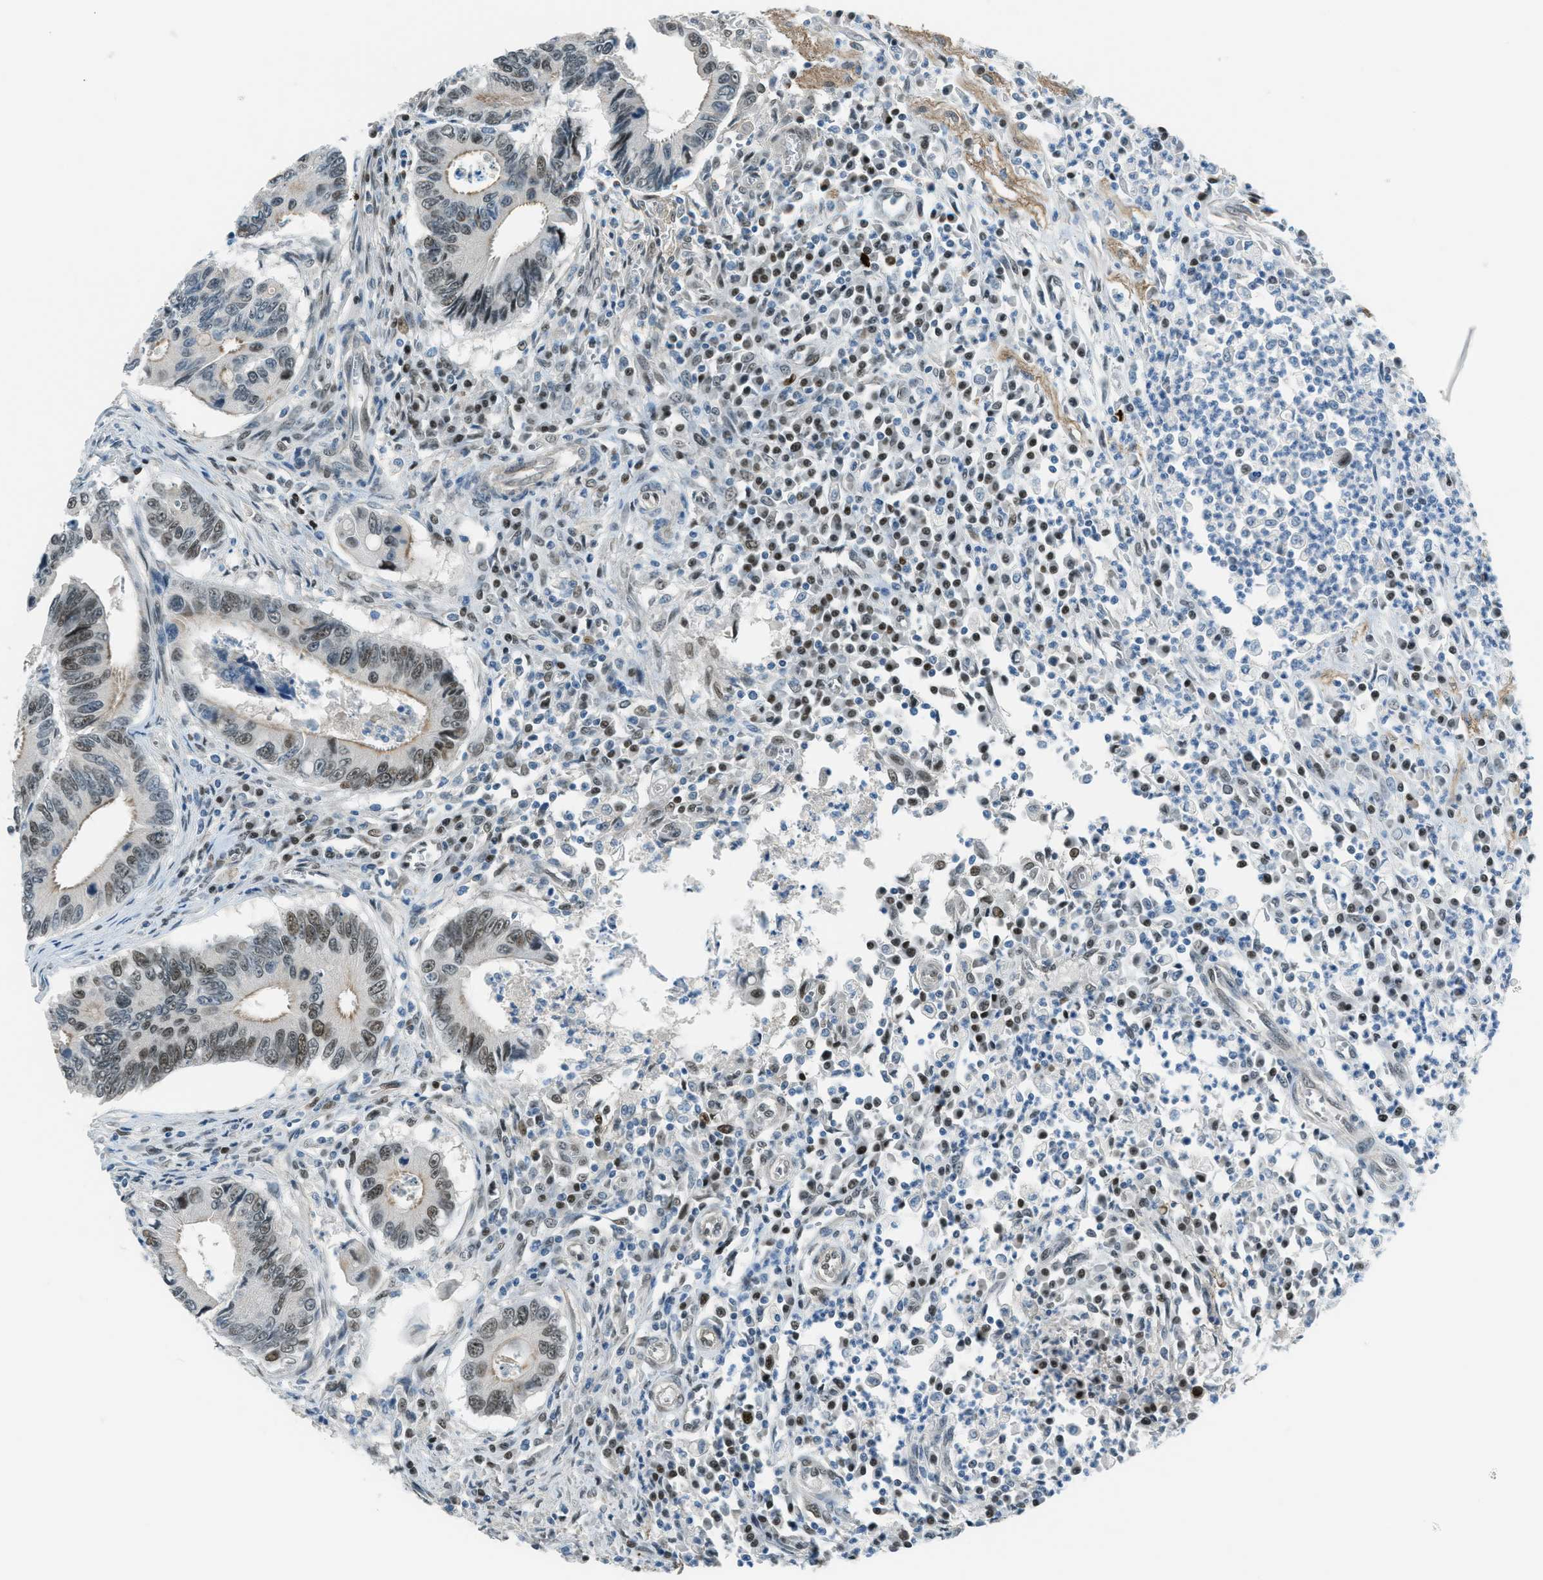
{"staining": {"intensity": "moderate", "quantity": "25%-75%", "location": "nuclear"}, "tissue": "colorectal cancer", "cell_type": "Tumor cells", "image_type": "cancer", "snomed": [{"axis": "morphology", "description": "Inflammation, NOS"}, {"axis": "morphology", "description": "Adenocarcinoma, NOS"}, {"axis": "topography", "description": "Colon"}], "caption": "The photomicrograph displays immunohistochemical staining of colorectal adenocarcinoma. There is moderate nuclear positivity is present in about 25%-75% of tumor cells.", "gene": "TCF3", "patient": {"sex": "male", "age": 72}}